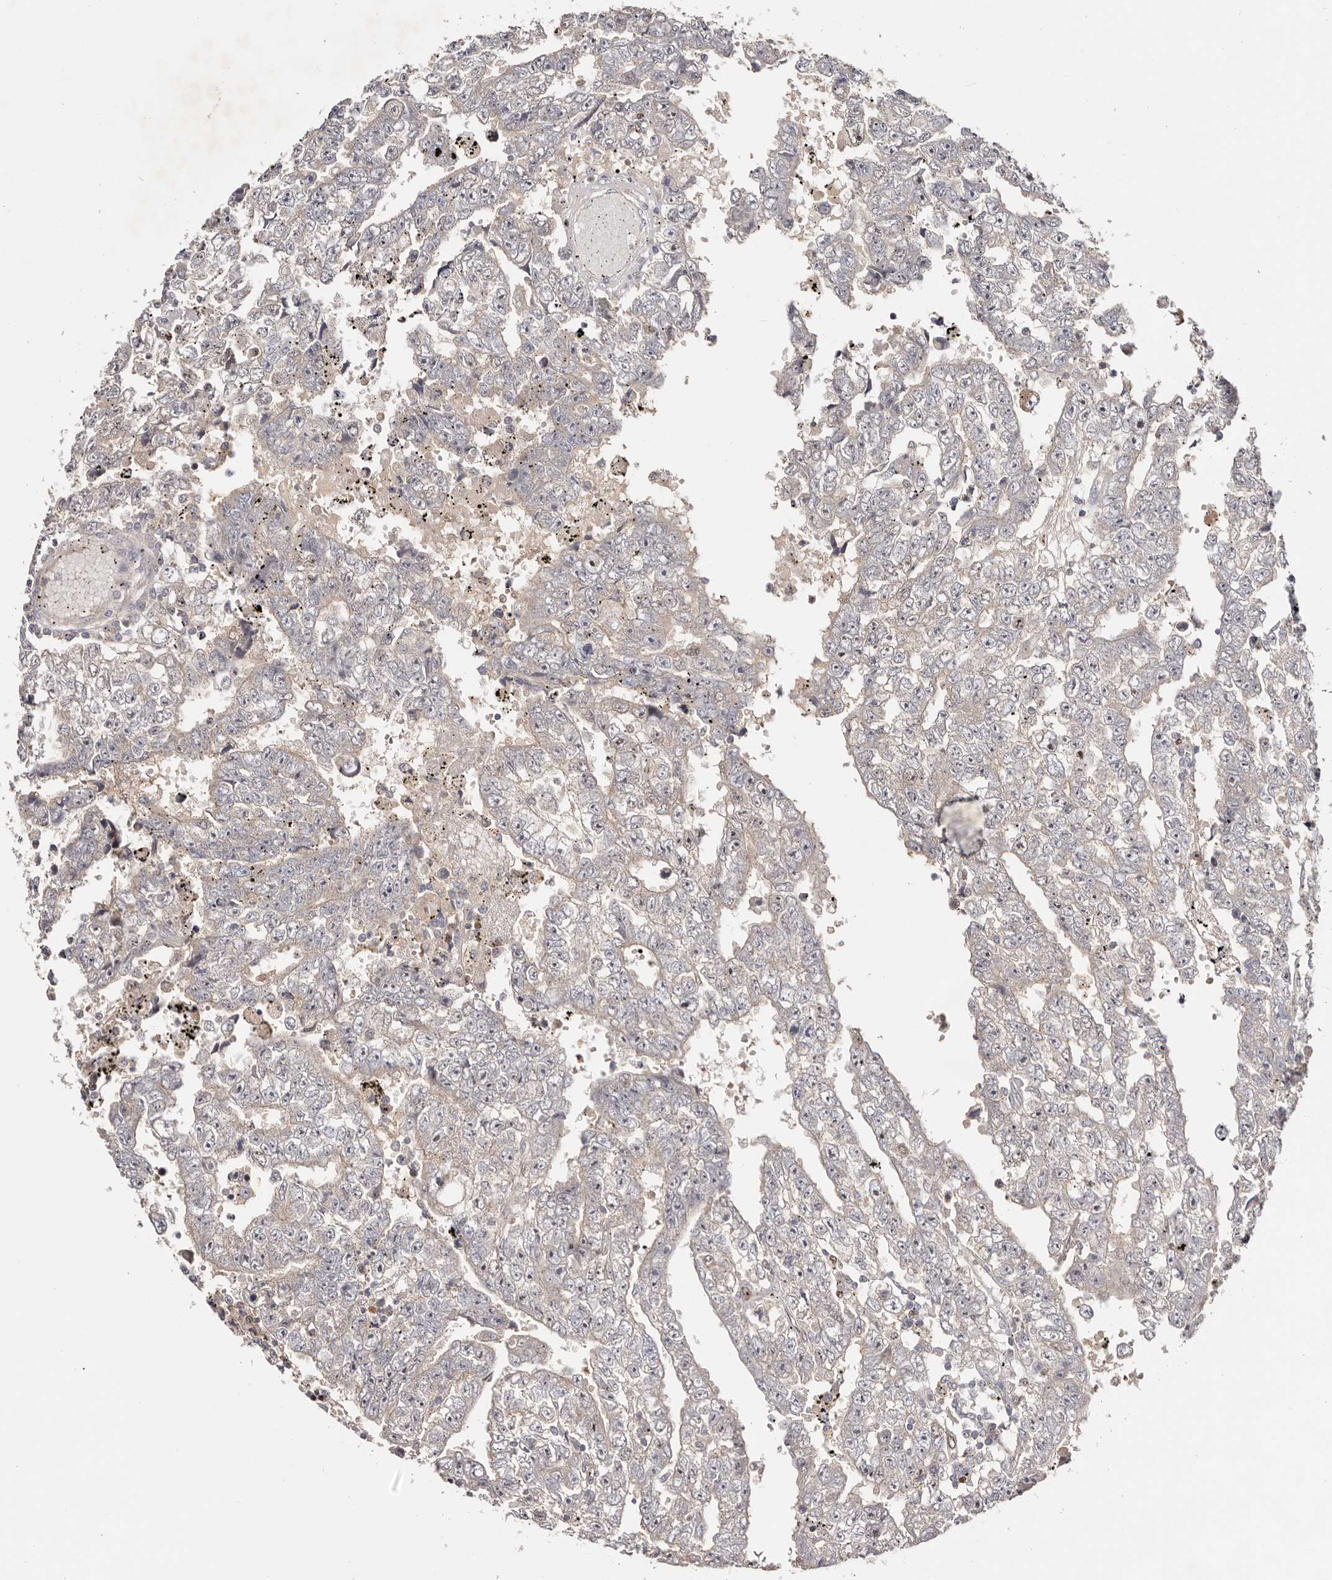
{"staining": {"intensity": "negative", "quantity": "none", "location": "none"}, "tissue": "testis cancer", "cell_type": "Tumor cells", "image_type": "cancer", "snomed": [{"axis": "morphology", "description": "Carcinoma, Embryonal, NOS"}, {"axis": "topography", "description": "Testis"}], "caption": "Human testis cancer stained for a protein using immunohistochemistry (IHC) displays no staining in tumor cells.", "gene": "CCDC190", "patient": {"sex": "male", "age": 25}}